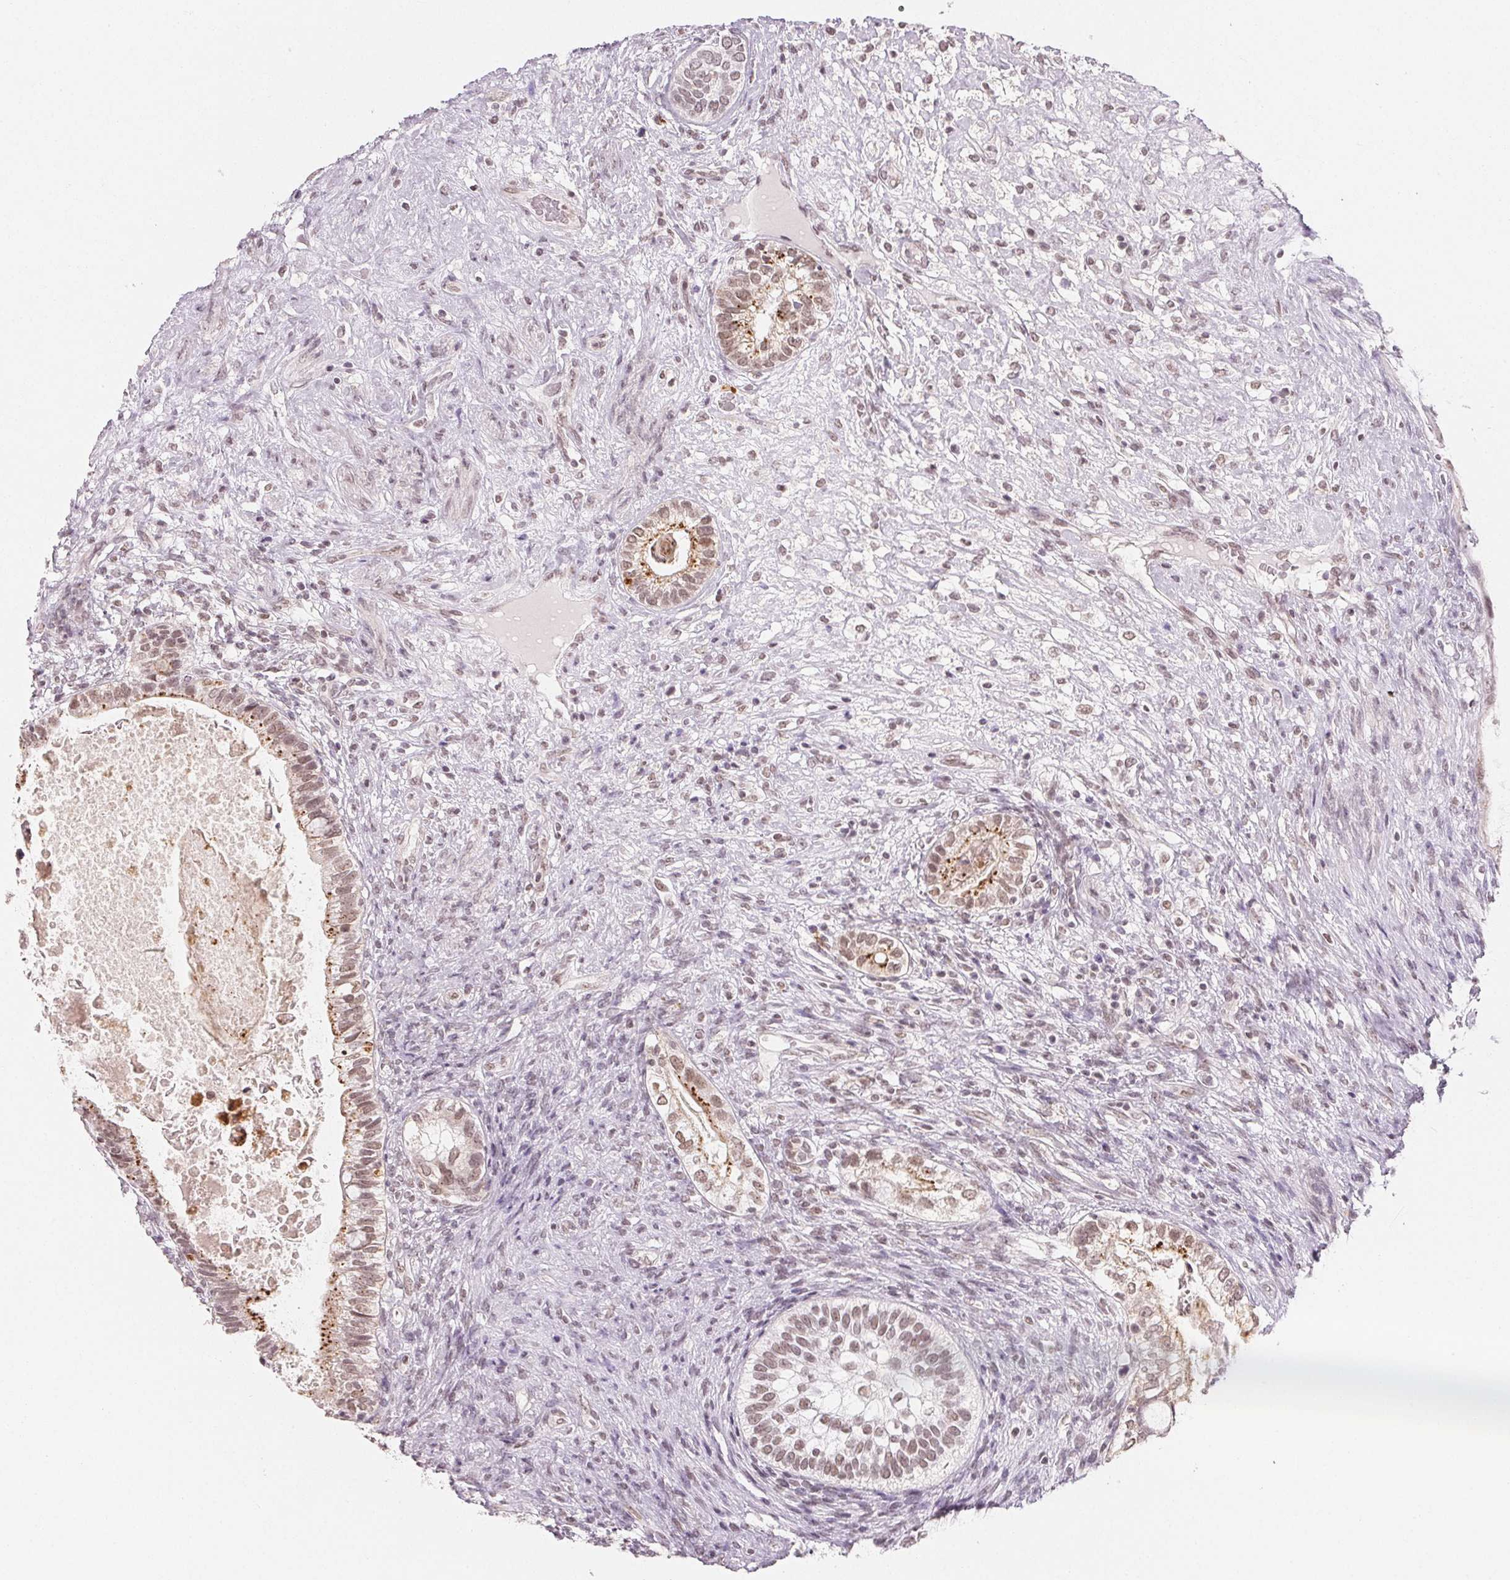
{"staining": {"intensity": "moderate", "quantity": "25%-75%", "location": "cytoplasmic/membranous,nuclear"}, "tissue": "testis cancer", "cell_type": "Tumor cells", "image_type": "cancer", "snomed": [{"axis": "morphology", "description": "Seminoma, NOS"}, {"axis": "morphology", "description": "Carcinoma, Embryonal, NOS"}, {"axis": "topography", "description": "Testis"}], "caption": "An image of human testis cancer stained for a protein reveals moderate cytoplasmic/membranous and nuclear brown staining in tumor cells. (Stains: DAB in brown, nuclei in blue, Microscopy: brightfield microscopy at high magnification).", "gene": "NXF3", "patient": {"sex": "male", "age": 41}}